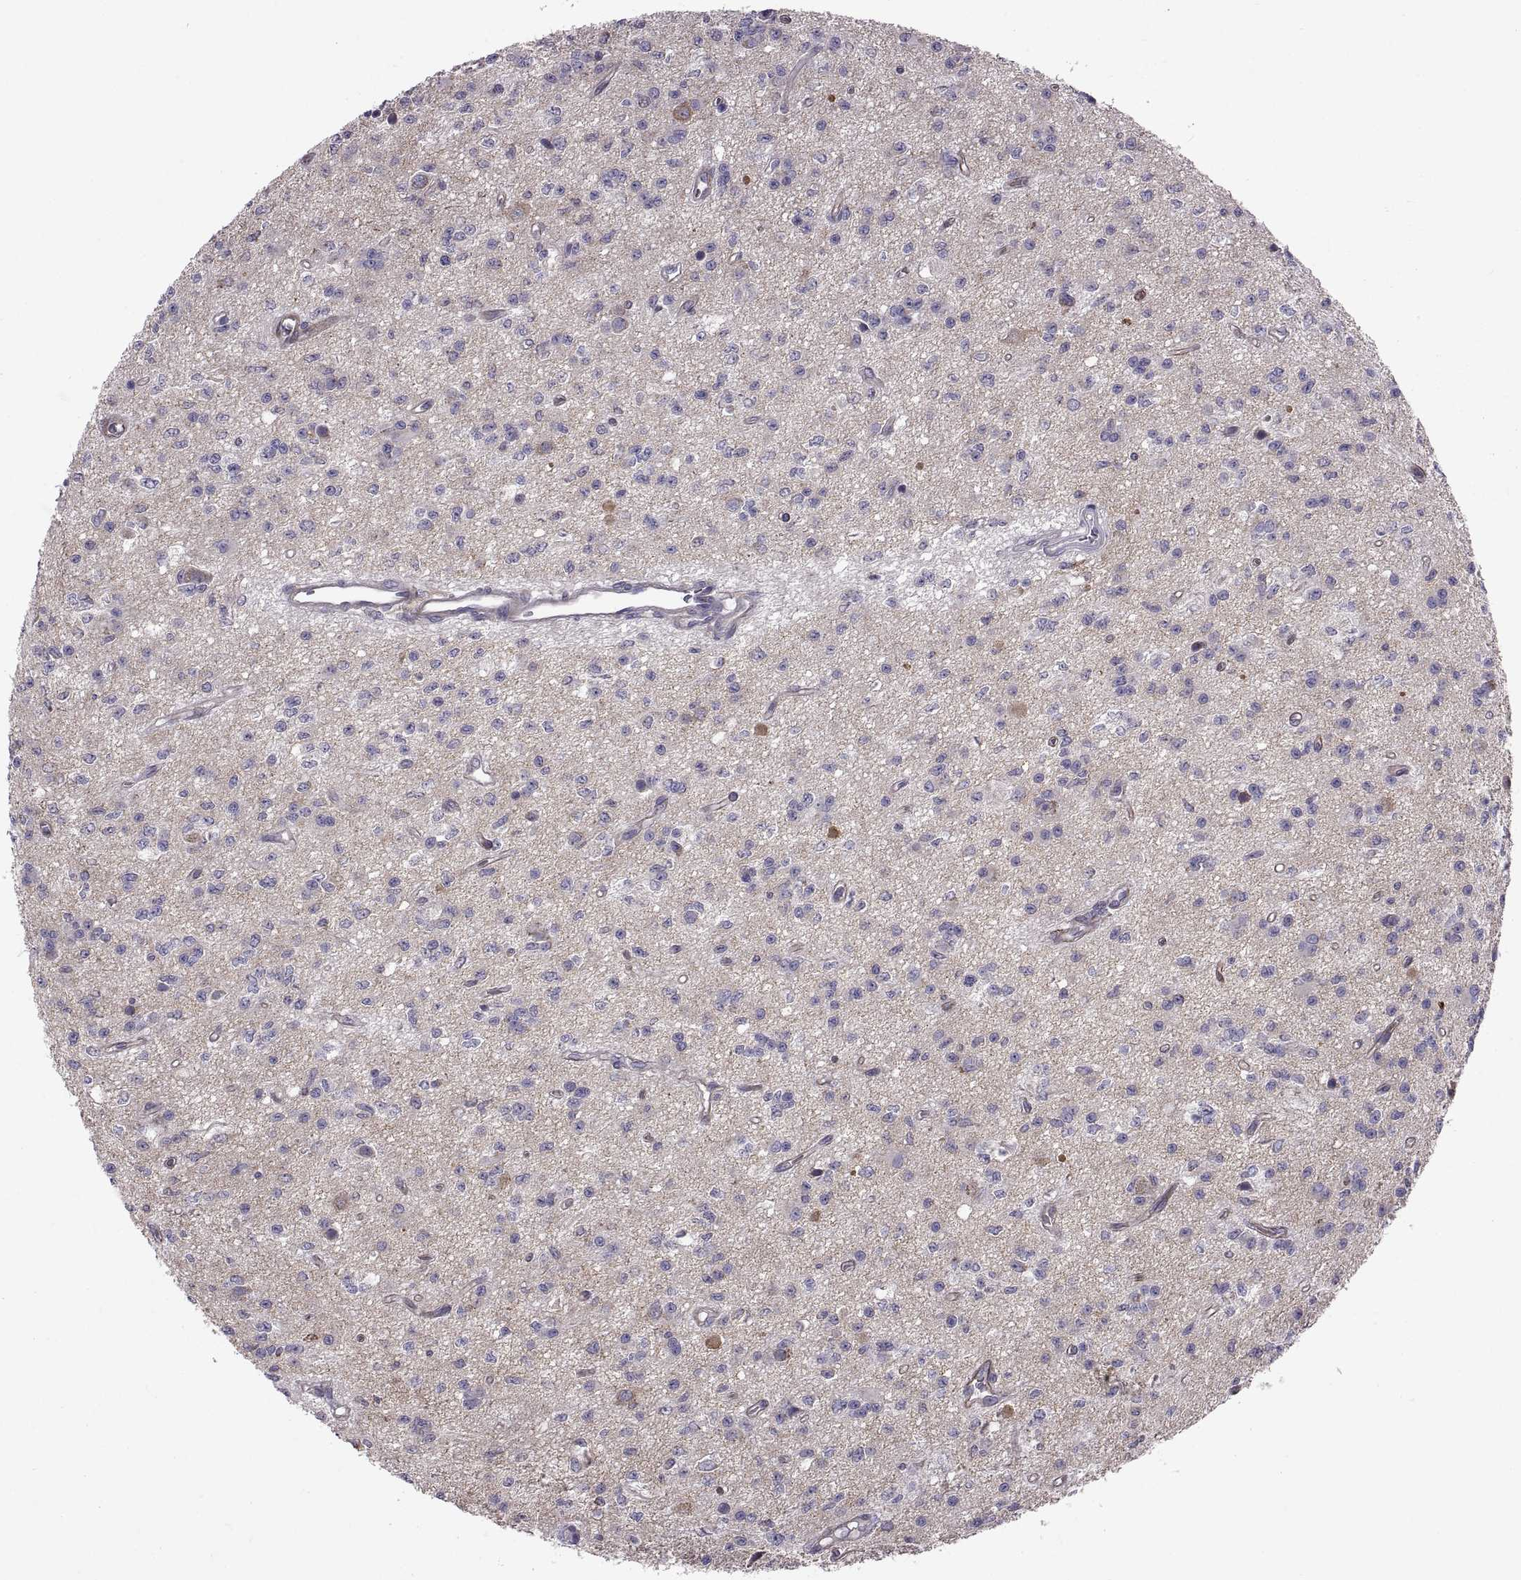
{"staining": {"intensity": "negative", "quantity": "none", "location": "none"}, "tissue": "glioma", "cell_type": "Tumor cells", "image_type": "cancer", "snomed": [{"axis": "morphology", "description": "Glioma, malignant, Low grade"}, {"axis": "topography", "description": "Brain"}], "caption": "Immunohistochemistry (IHC) of malignant glioma (low-grade) reveals no staining in tumor cells.", "gene": "ARSL", "patient": {"sex": "female", "age": 45}}